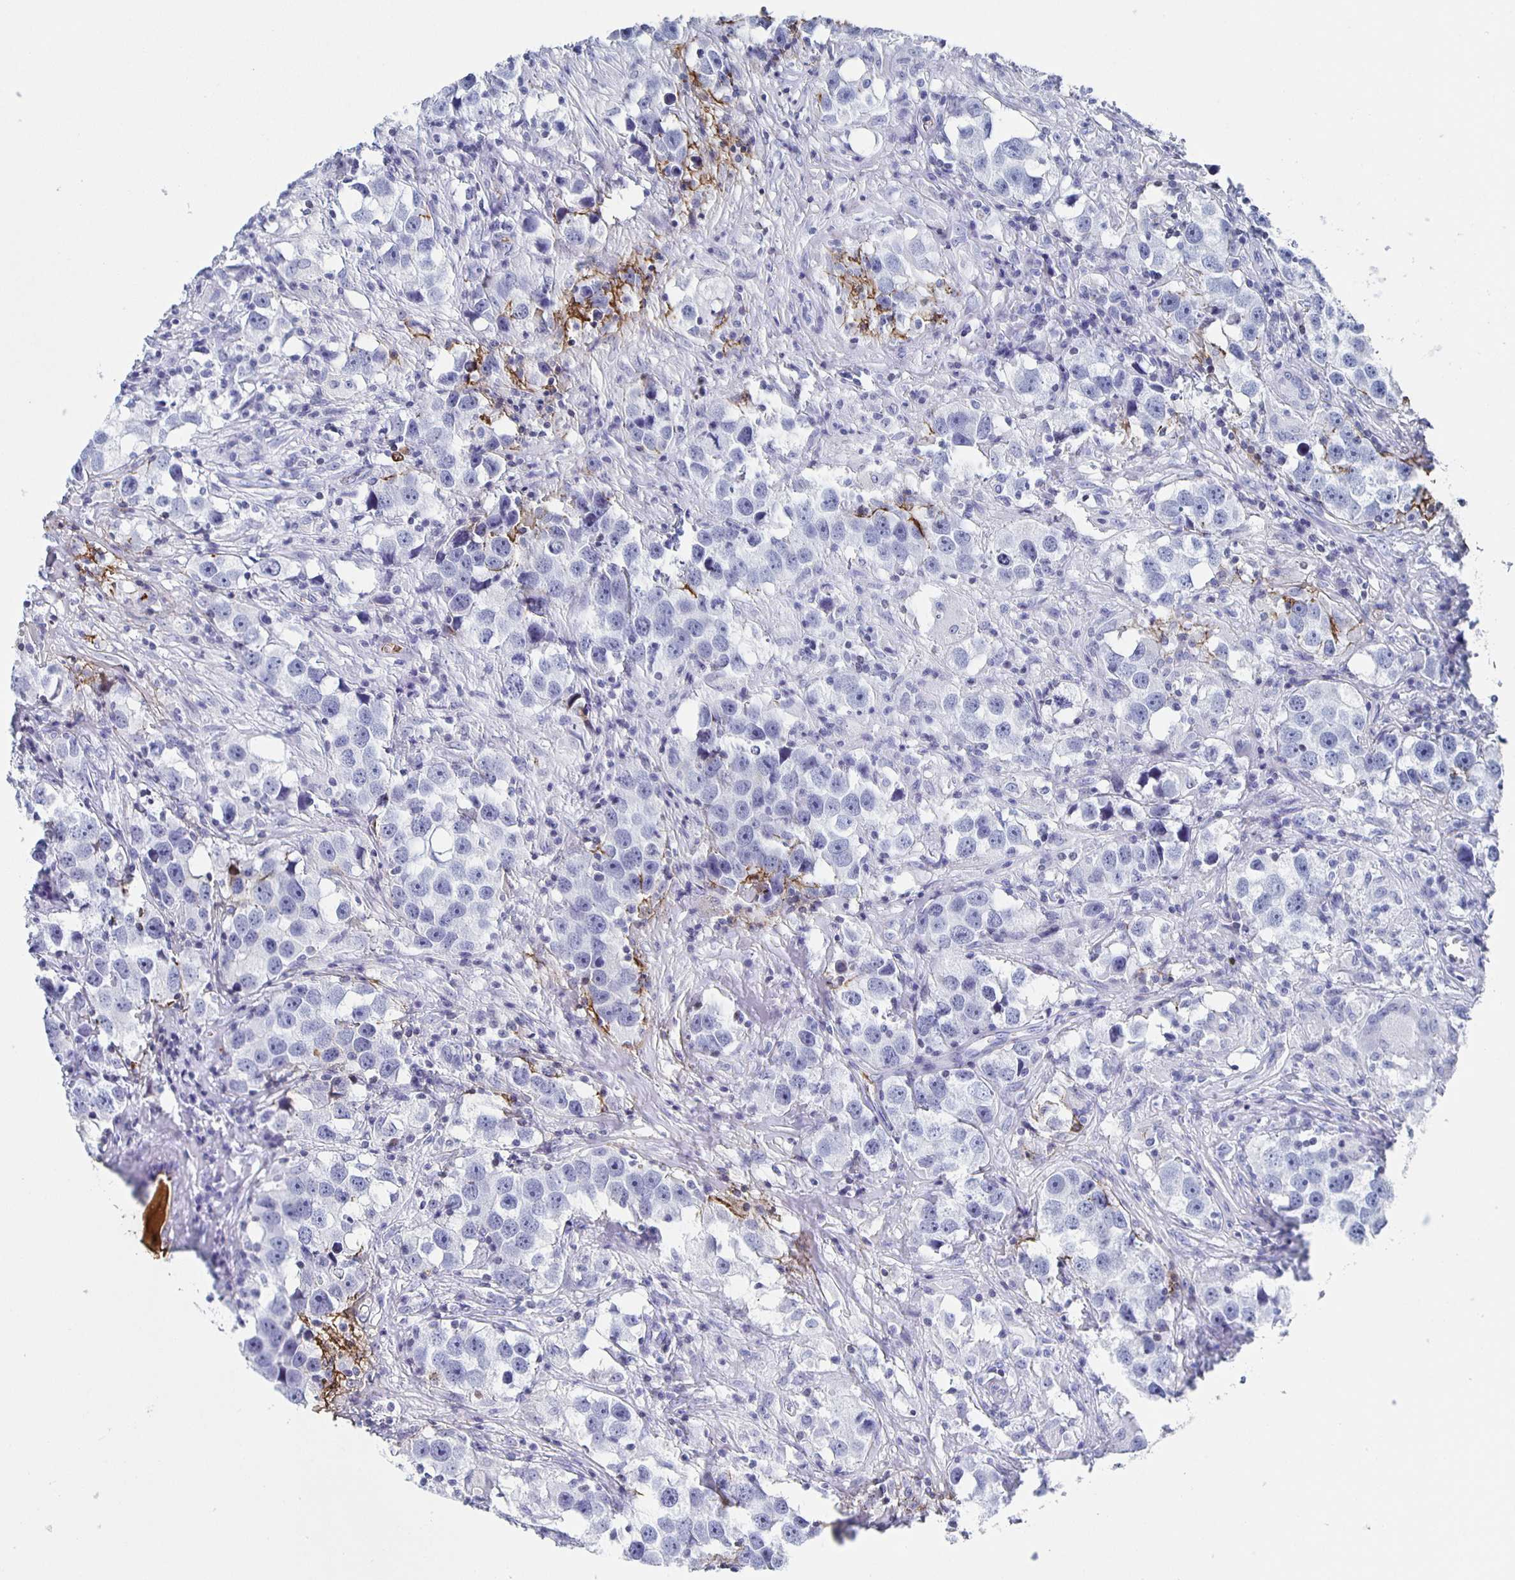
{"staining": {"intensity": "negative", "quantity": "none", "location": "none"}, "tissue": "testis cancer", "cell_type": "Tumor cells", "image_type": "cancer", "snomed": [{"axis": "morphology", "description": "Seminoma, NOS"}, {"axis": "topography", "description": "Testis"}], "caption": "Image shows no protein expression in tumor cells of seminoma (testis) tissue. (Stains: DAB (3,3'-diaminobenzidine) immunohistochemistry (IHC) with hematoxylin counter stain, Microscopy: brightfield microscopy at high magnification).", "gene": "FGA", "patient": {"sex": "male", "age": 49}}